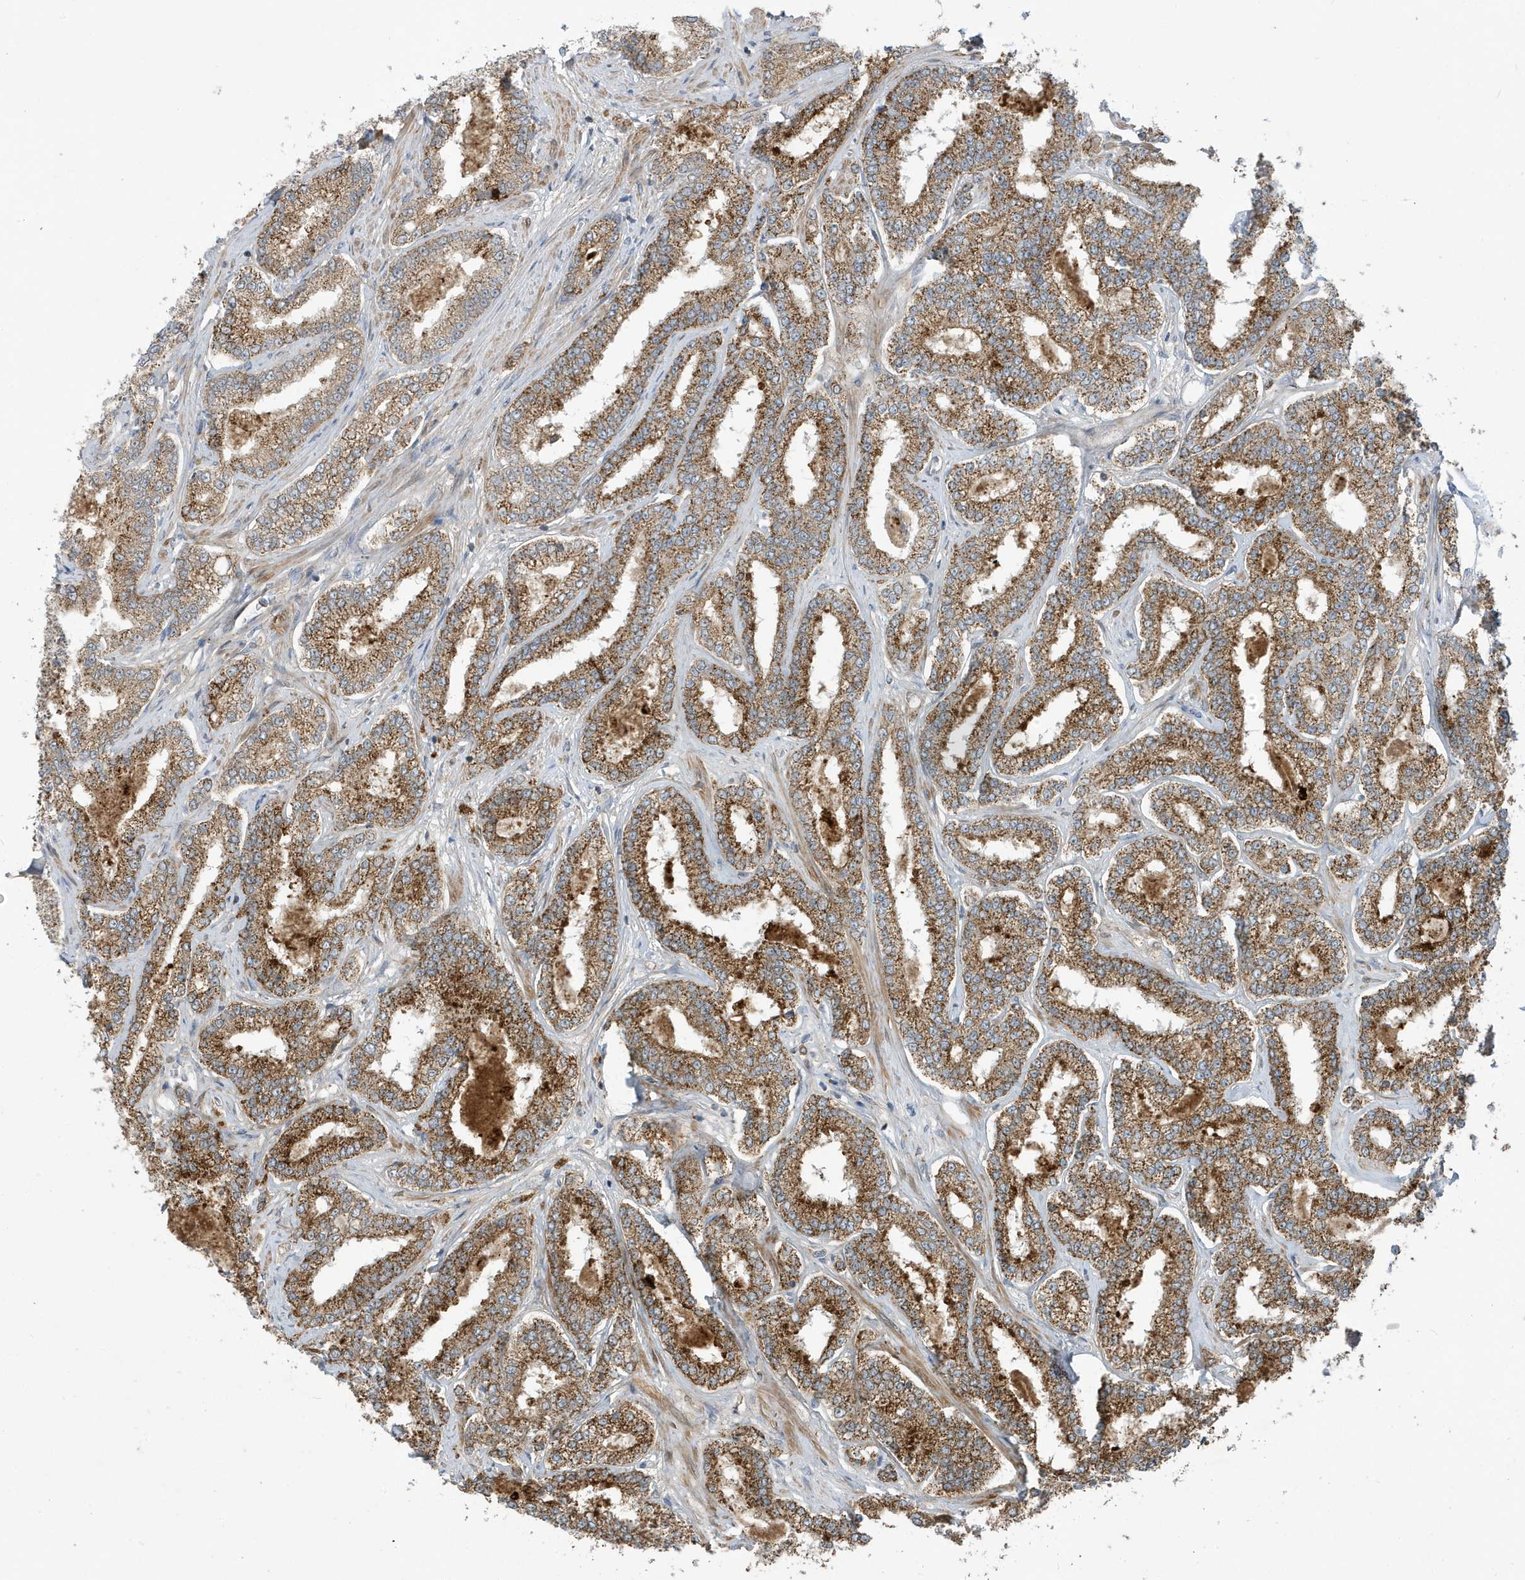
{"staining": {"intensity": "strong", "quantity": ">75%", "location": "cytoplasmic/membranous"}, "tissue": "prostate cancer", "cell_type": "Tumor cells", "image_type": "cancer", "snomed": [{"axis": "morphology", "description": "Normal tissue, NOS"}, {"axis": "morphology", "description": "Adenocarcinoma, High grade"}, {"axis": "topography", "description": "Prostate"}], "caption": "High-grade adenocarcinoma (prostate) stained with a protein marker demonstrates strong staining in tumor cells.", "gene": "ATP13A5", "patient": {"sex": "male", "age": 83}}